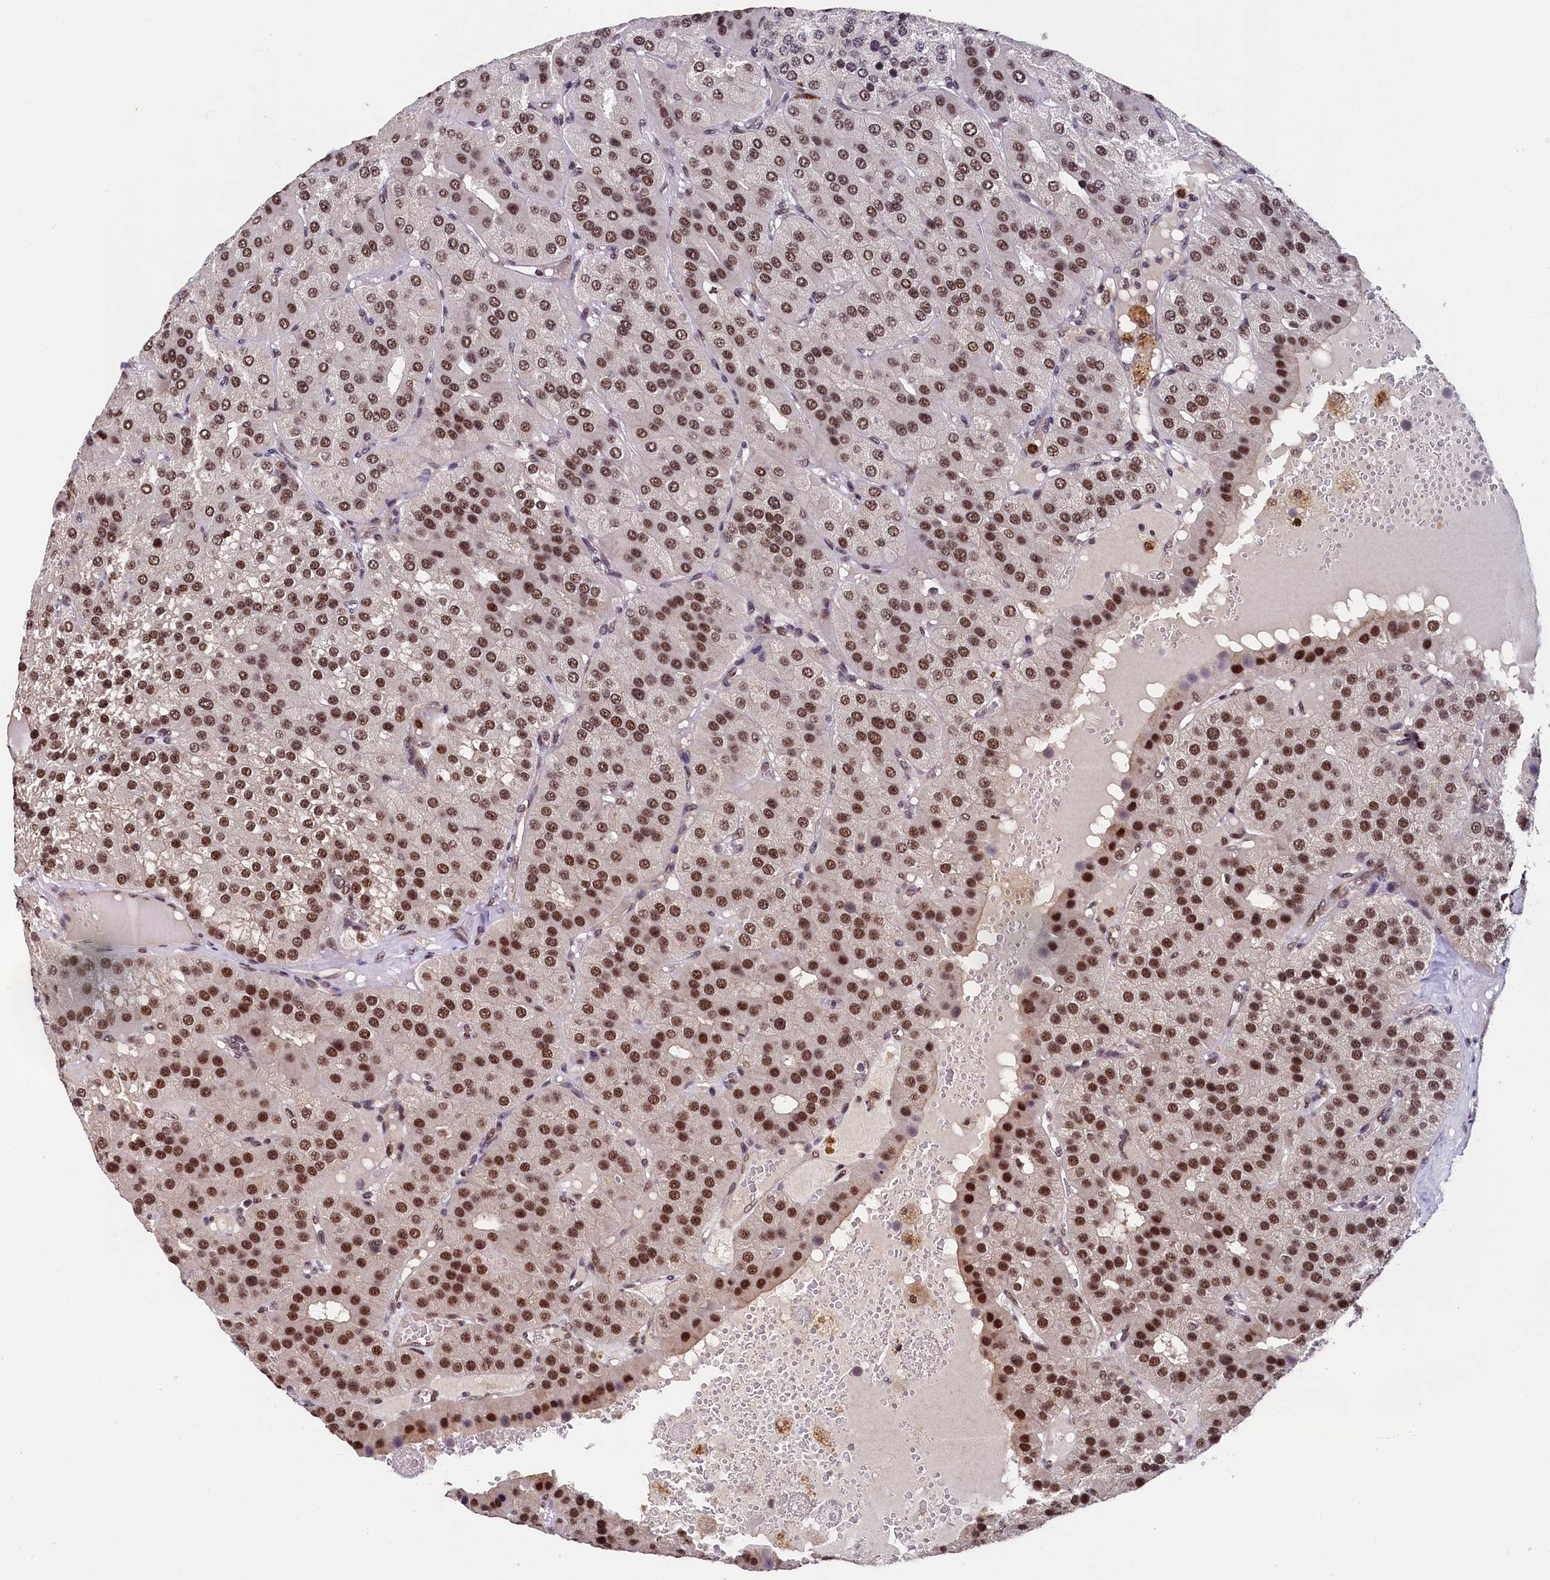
{"staining": {"intensity": "strong", "quantity": ">75%", "location": "nuclear"}, "tissue": "parathyroid gland", "cell_type": "Glandular cells", "image_type": "normal", "snomed": [{"axis": "morphology", "description": "Normal tissue, NOS"}, {"axis": "morphology", "description": "Adenoma, NOS"}, {"axis": "topography", "description": "Parathyroid gland"}], "caption": "Immunohistochemistry (IHC) image of benign parathyroid gland: parathyroid gland stained using IHC demonstrates high levels of strong protein expression localized specifically in the nuclear of glandular cells, appearing as a nuclear brown color.", "gene": "ADIG", "patient": {"sex": "female", "age": 86}}